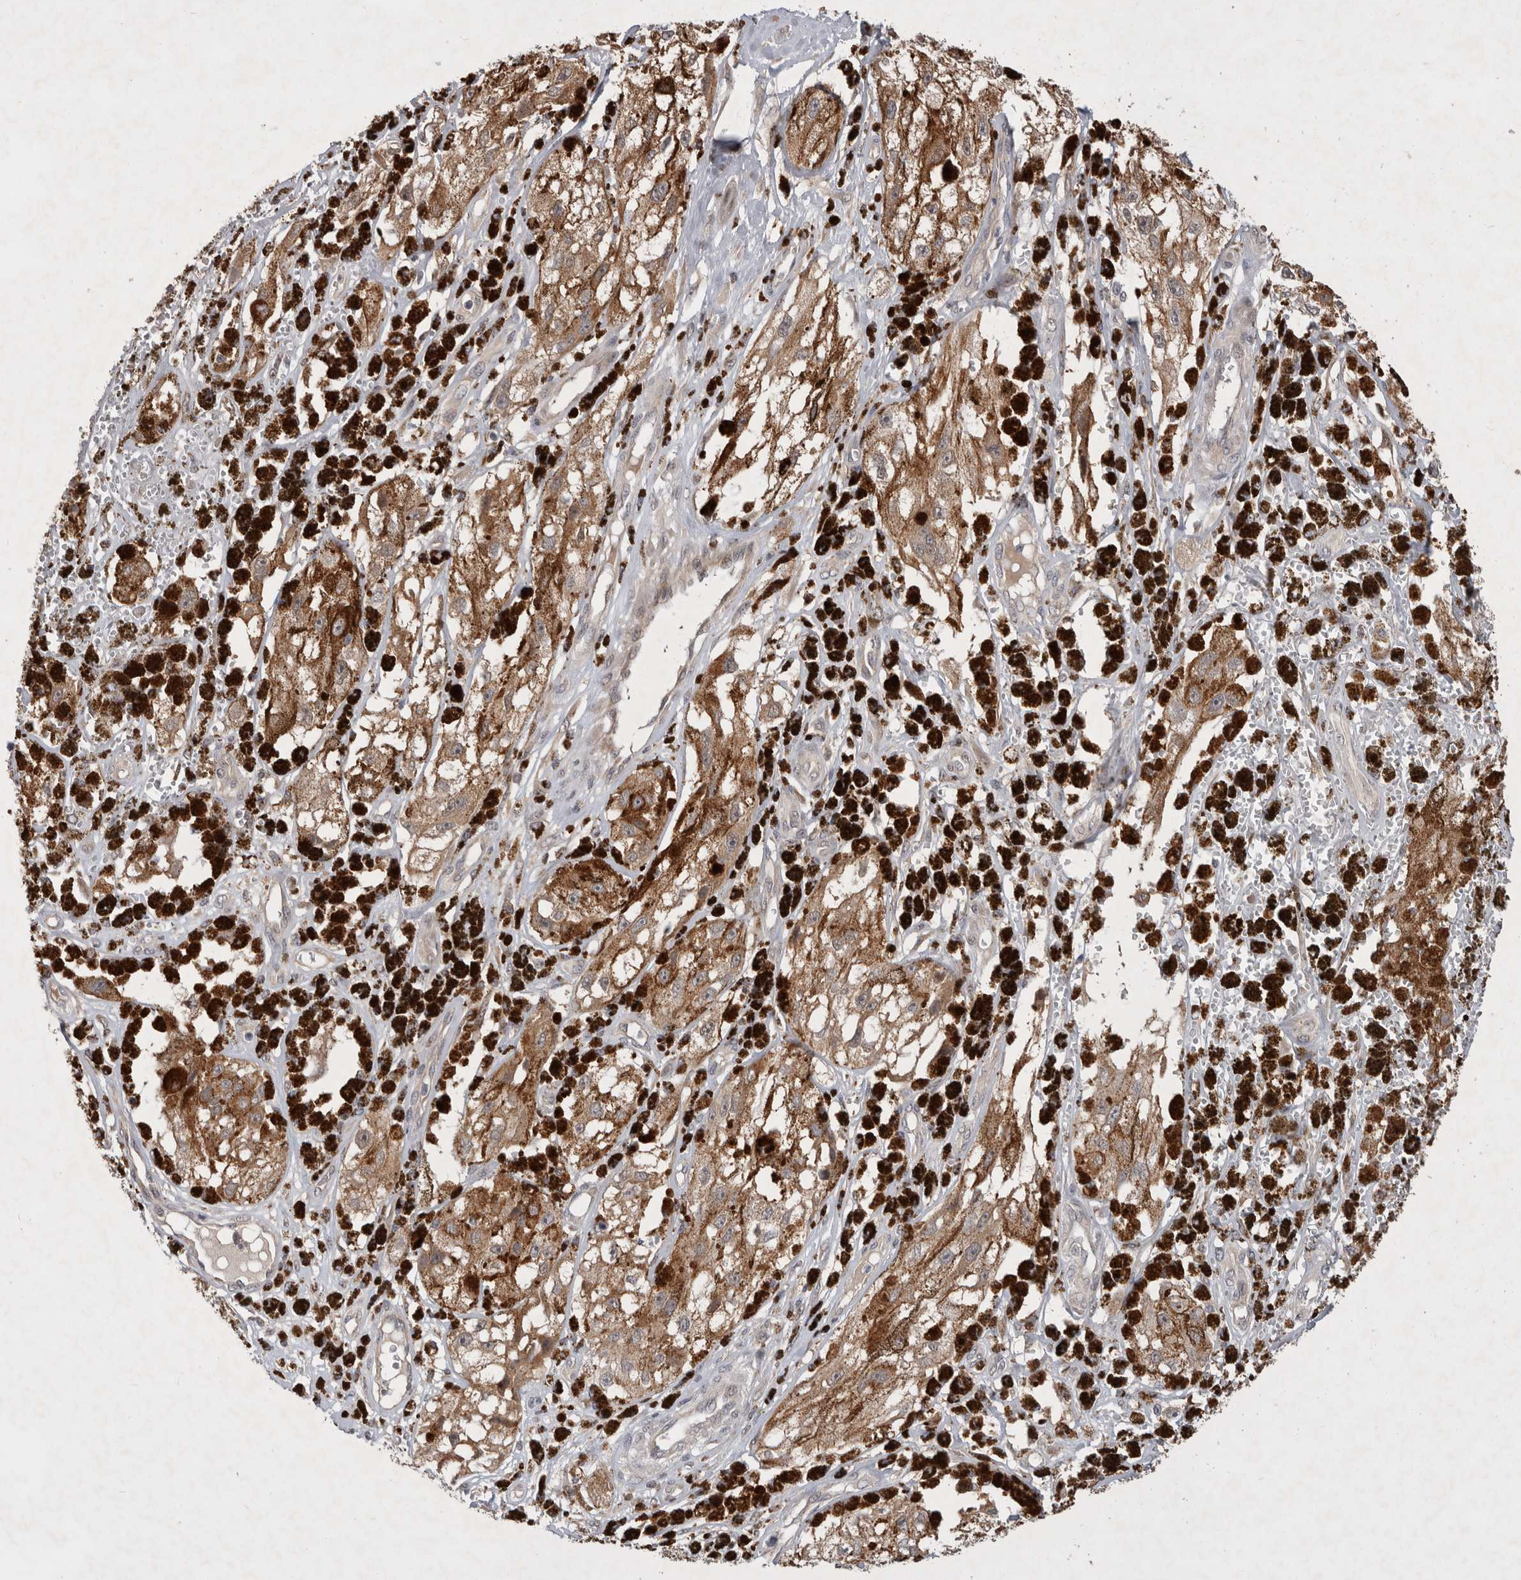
{"staining": {"intensity": "moderate", "quantity": ">75%", "location": "cytoplasmic/membranous"}, "tissue": "melanoma", "cell_type": "Tumor cells", "image_type": "cancer", "snomed": [{"axis": "morphology", "description": "Malignant melanoma, NOS"}, {"axis": "topography", "description": "Skin"}], "caption": "Human melanoma stained for a protein (brown) exhibits moderate cytoplasmic/membranous positive positivity in approximately >75% of tumor cells.", "gene": "MRPL37", "patient": {"sex": "male", "age": 88}}